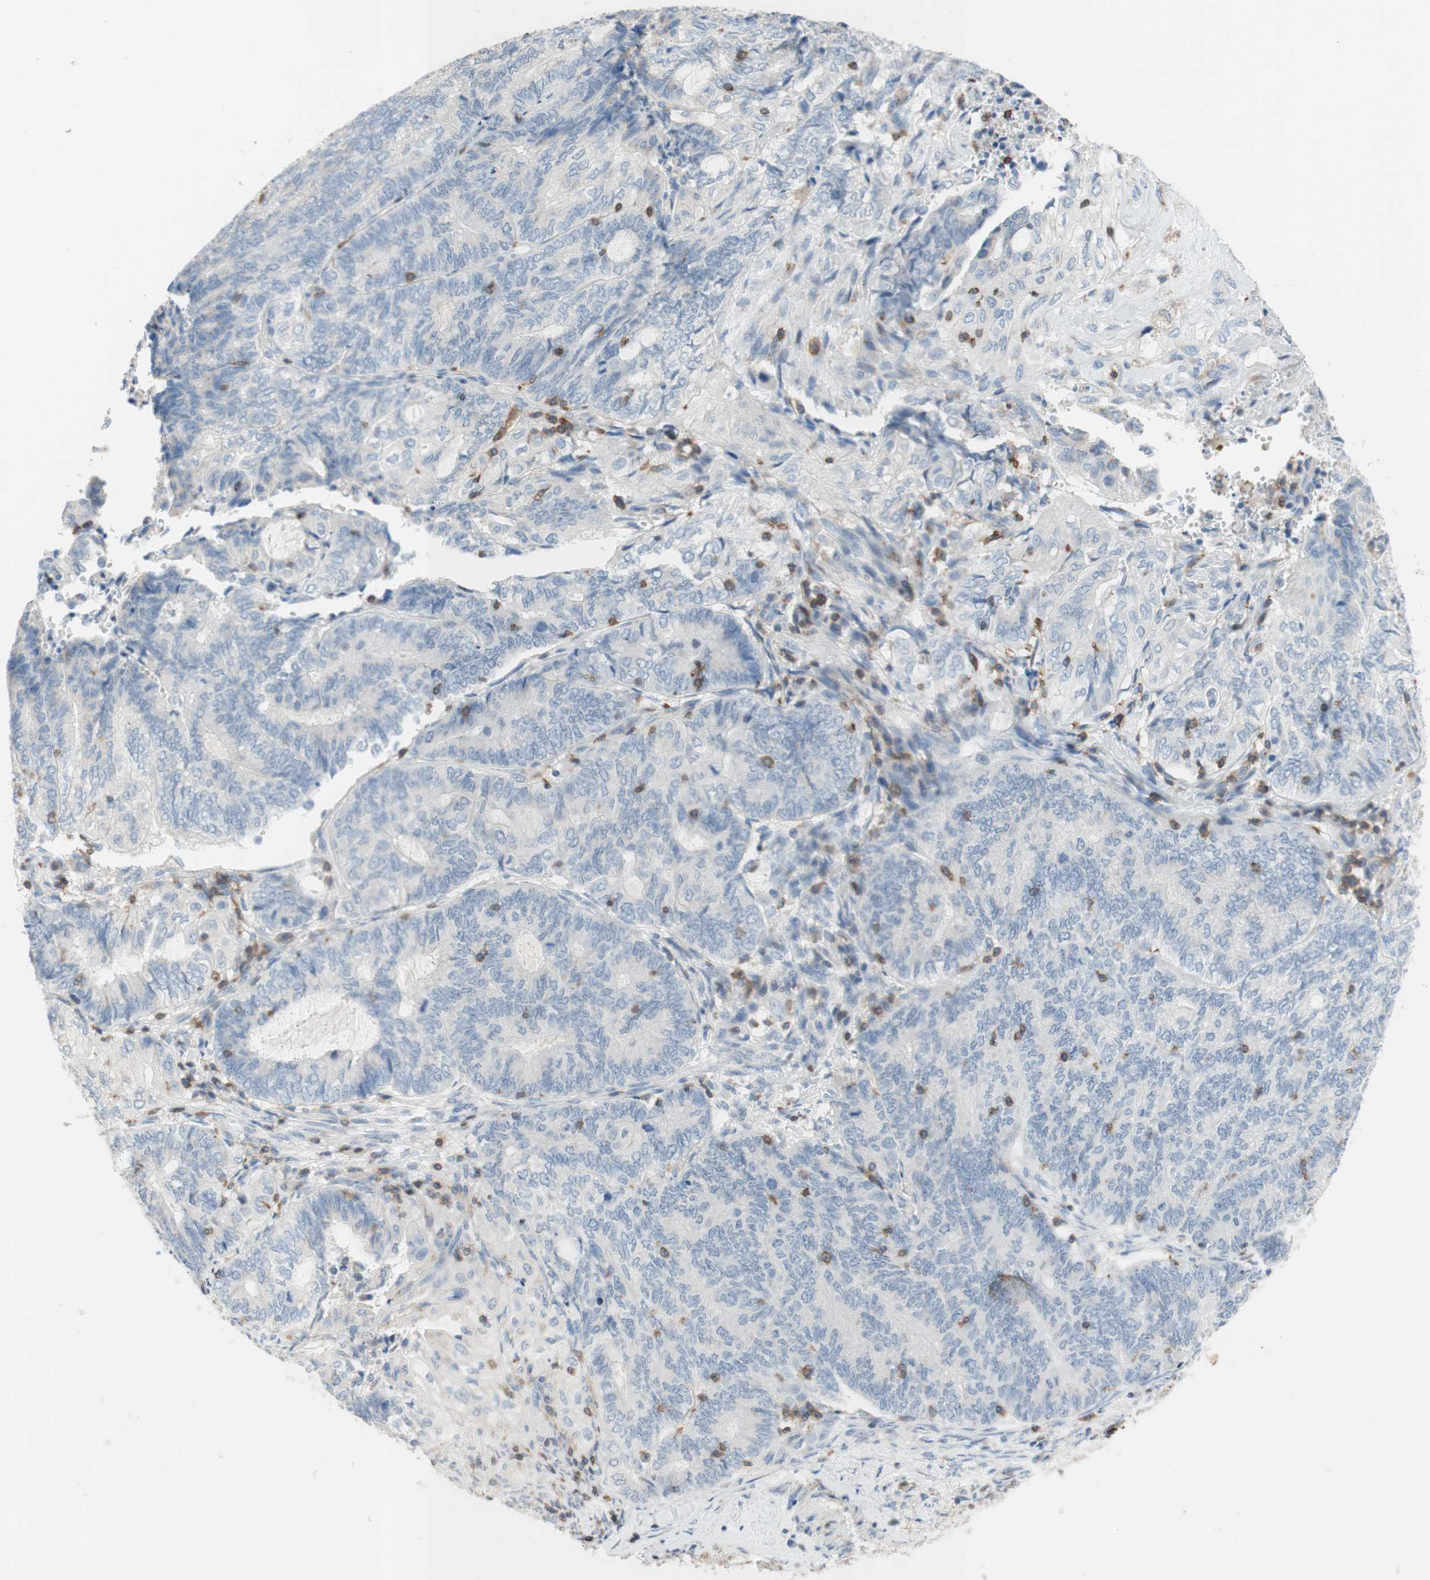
{"staining": {"intensity": "negative", "quantity": "none", "location": "none"}, "tissue": "endometrial cancer", "cell_type": "Tumor cells", "image_type": "cancer", "snomed": [{"axis": "morphology", "description": "Adenocarcinoma, NOS"}, {"axis": "topography", "description": "Uterus"}, {"axis": "topography", "description": "Endometrium"}], "caption": "Protein analysis of endometrial cancer shows no significant positivity in tumor cells. (Stains: DAB immunohistochemistry with hematoxylin counter stain, Microscopy: brightfield microscopy at high magnification).", "gene": "SPINK6", "patient": {"sex": "female", "age": 70}}